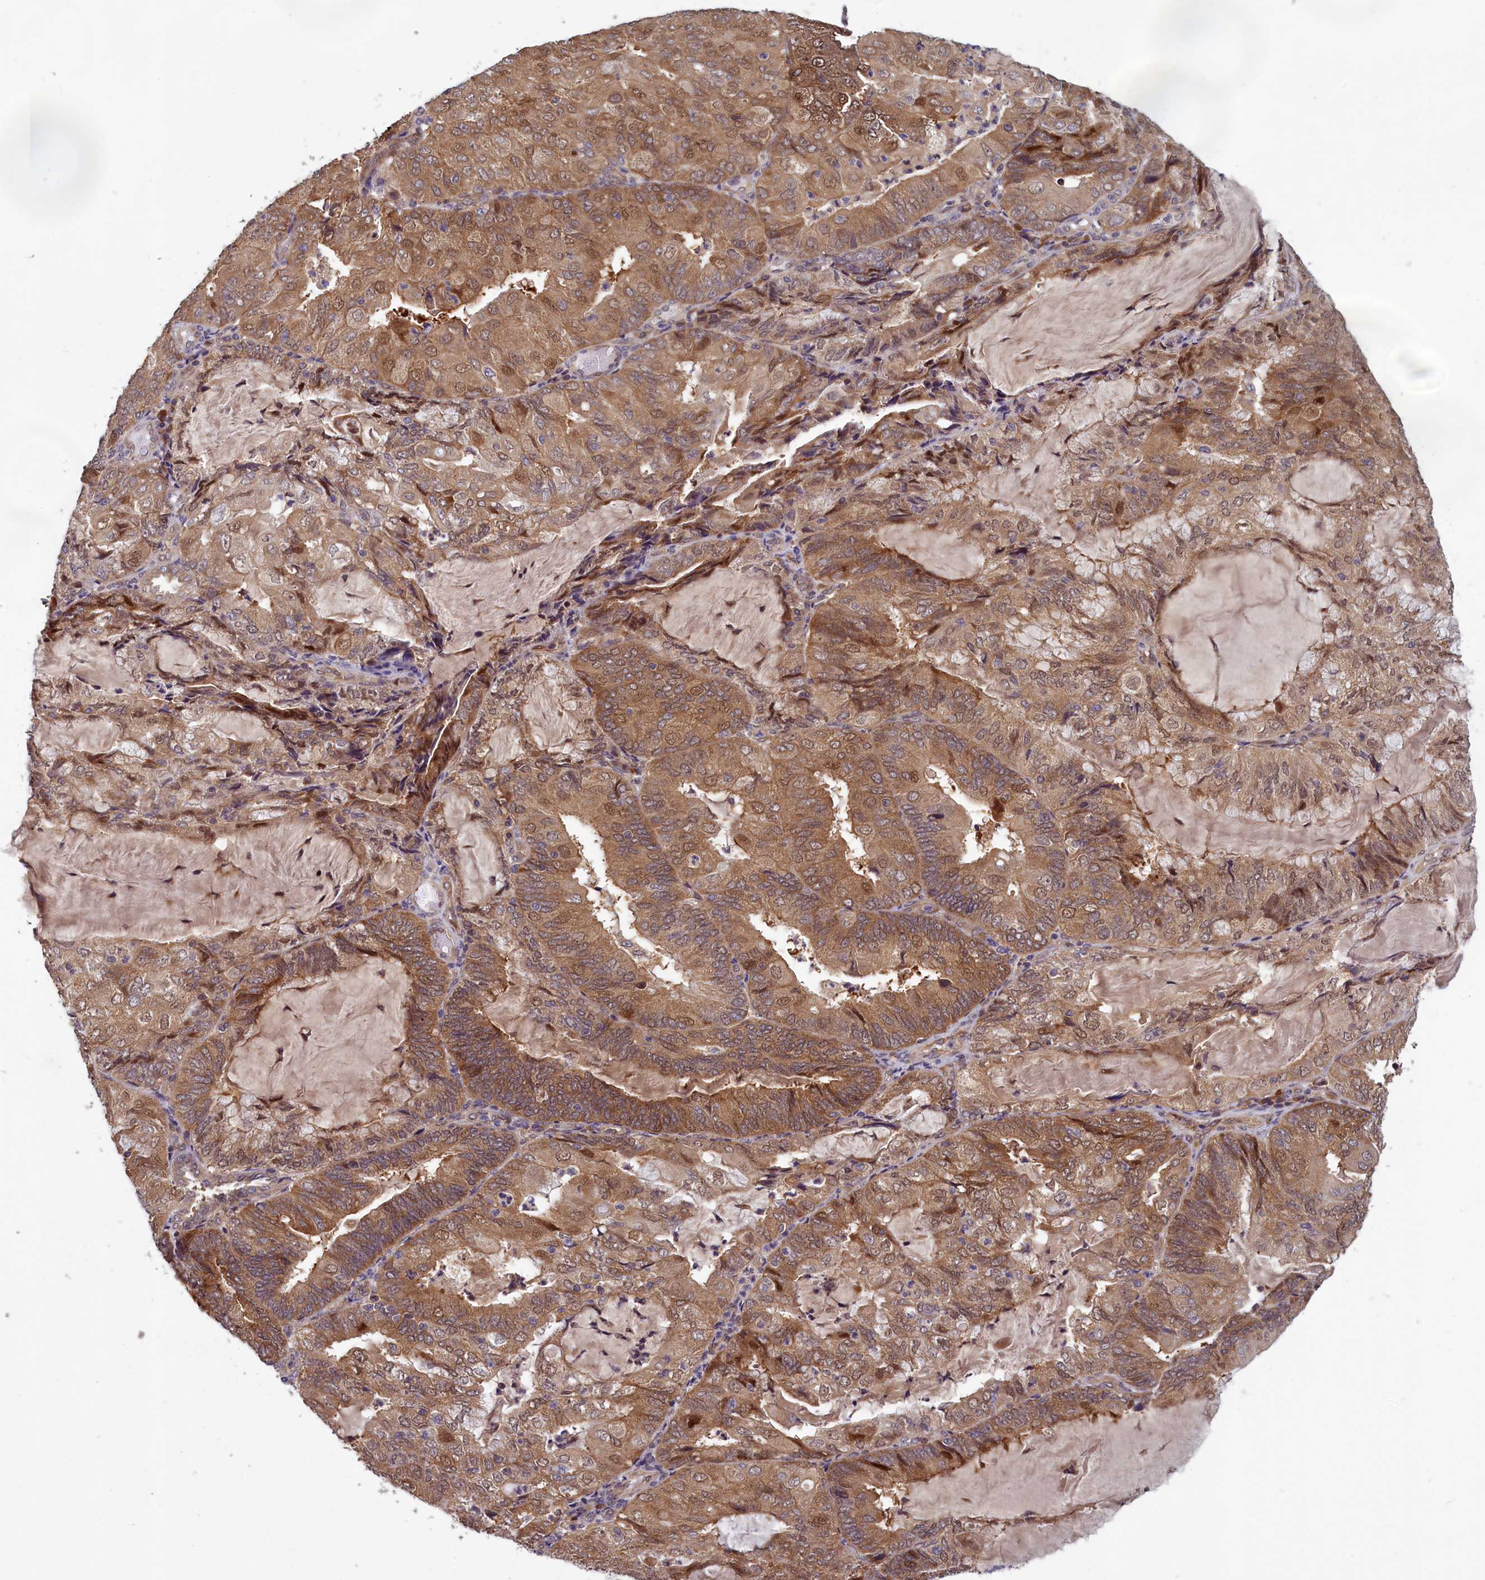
{"staining": {"intensity": "moderate", "quantity": ">75%", "location": "cytoplasmic/membranous,nuclear"}, "tissue": "endometrial cancer", "cell_type": "Tumor cells", "image_type": "cancer", "snomed": [{"axis": "morphology", "description": "Adenocarcinoma, NOS"}, {"axis": "topography", "description": "Endometrium"}], "caption": "Immunohistochemistry (IHC) of human endometrial cancer (adenocarcinoma) displays medium levels of moderate cytoplasmic/membranous and nuclear staining in approximately >75% of tumor cells.", "gene": "CCDC15", "patient": {"sex": "female", "age": 81}}